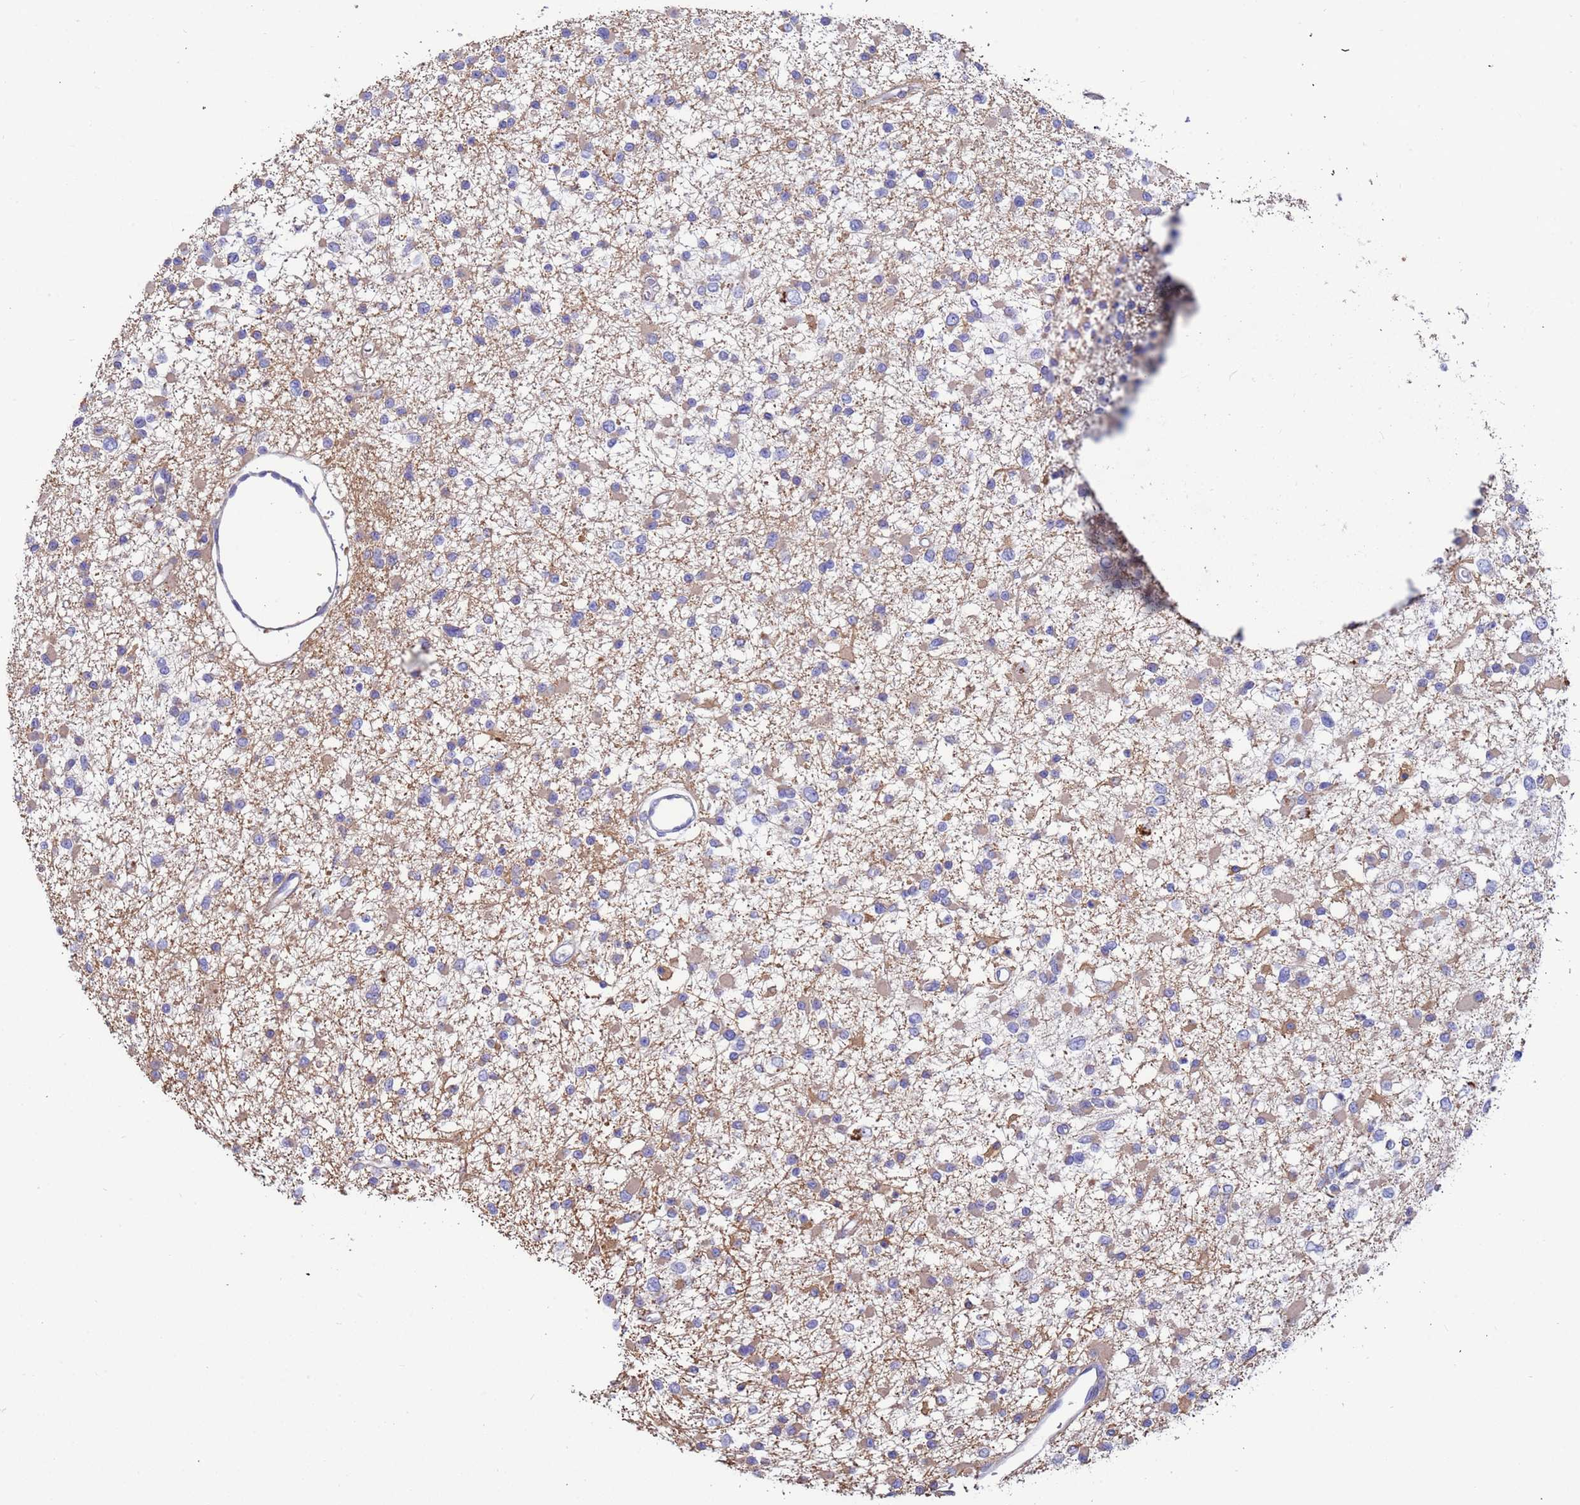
{"staining": {"intensity": "weak", "quantity": "<25%", "location": "cytoplasmic/membranous"}, "tissue": "glioma", "cell_type": "Tumor cells", "image_type": "cancer", "snomed": [{"axis": "morphology", "description": "Glioma, malignant, Low grade"}, {"axis": "topography", "description": "Brain"}], "caption": "The photomicrograph displays no staining of tumor cells in malignant glioma (low-grade).", "gene": "SRL", "patient": {"sex": "female", "age": 22}}